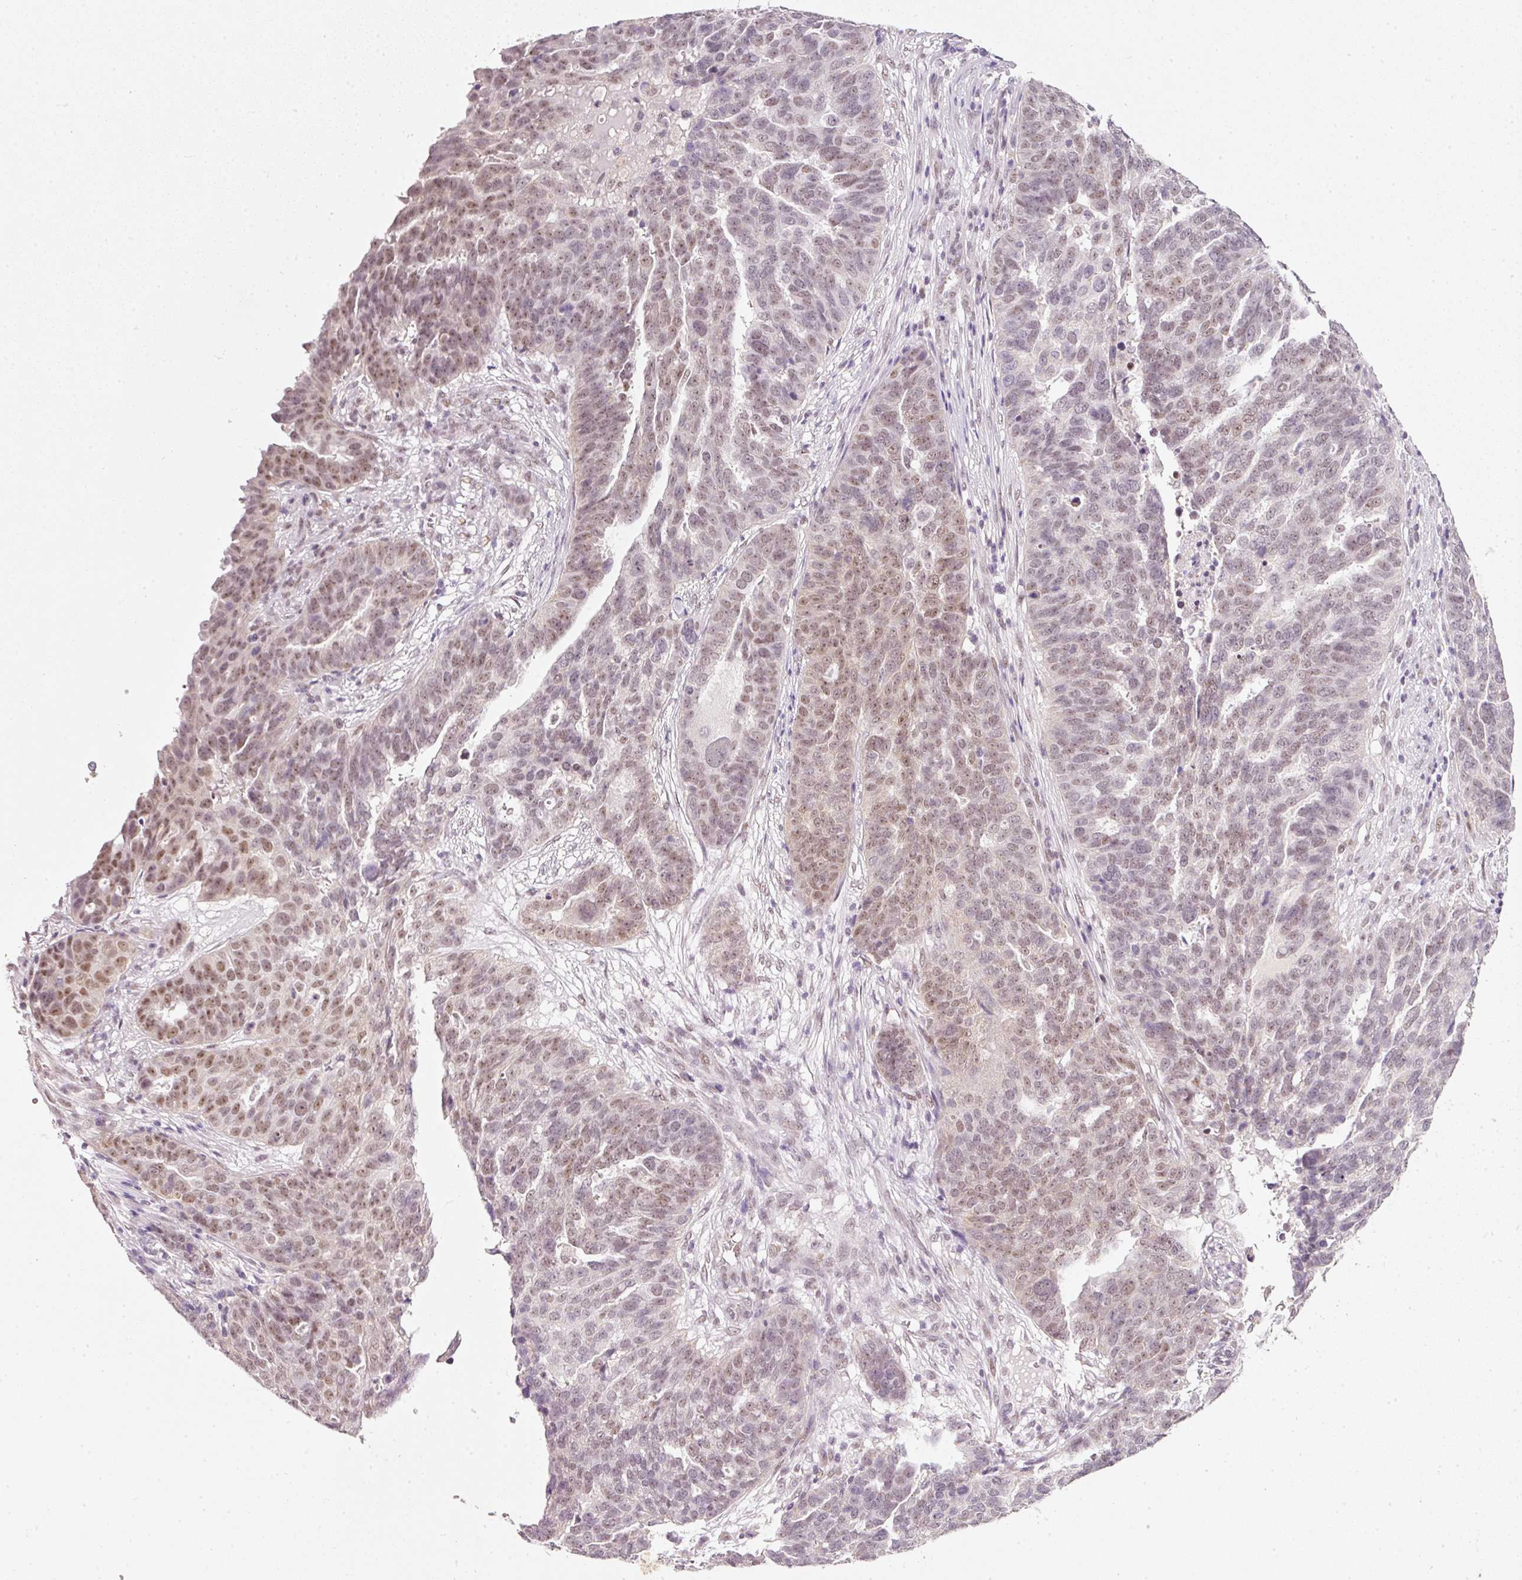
{"staining": {"intensity": "weak", "quantity": "25%-75%", "location": "nuclear"}, "tissue": "ovarian cancer", "cell_type": "Tumor cells", "image_type": "cancer", "snomed": [{"axis": "morphology", "description": "Cystadenocarcinoma, serous, NOS"}, {"axis": "topography", "description": "Ovary"}], "caption": "Immunohistochemical staining of ovarian cancer demonstrates low levels of weak nuclear expression in approximately 25%-75% of tumor cells.", "gene": "FSTL3", "patient": {"sex": "female", "age": 59}}